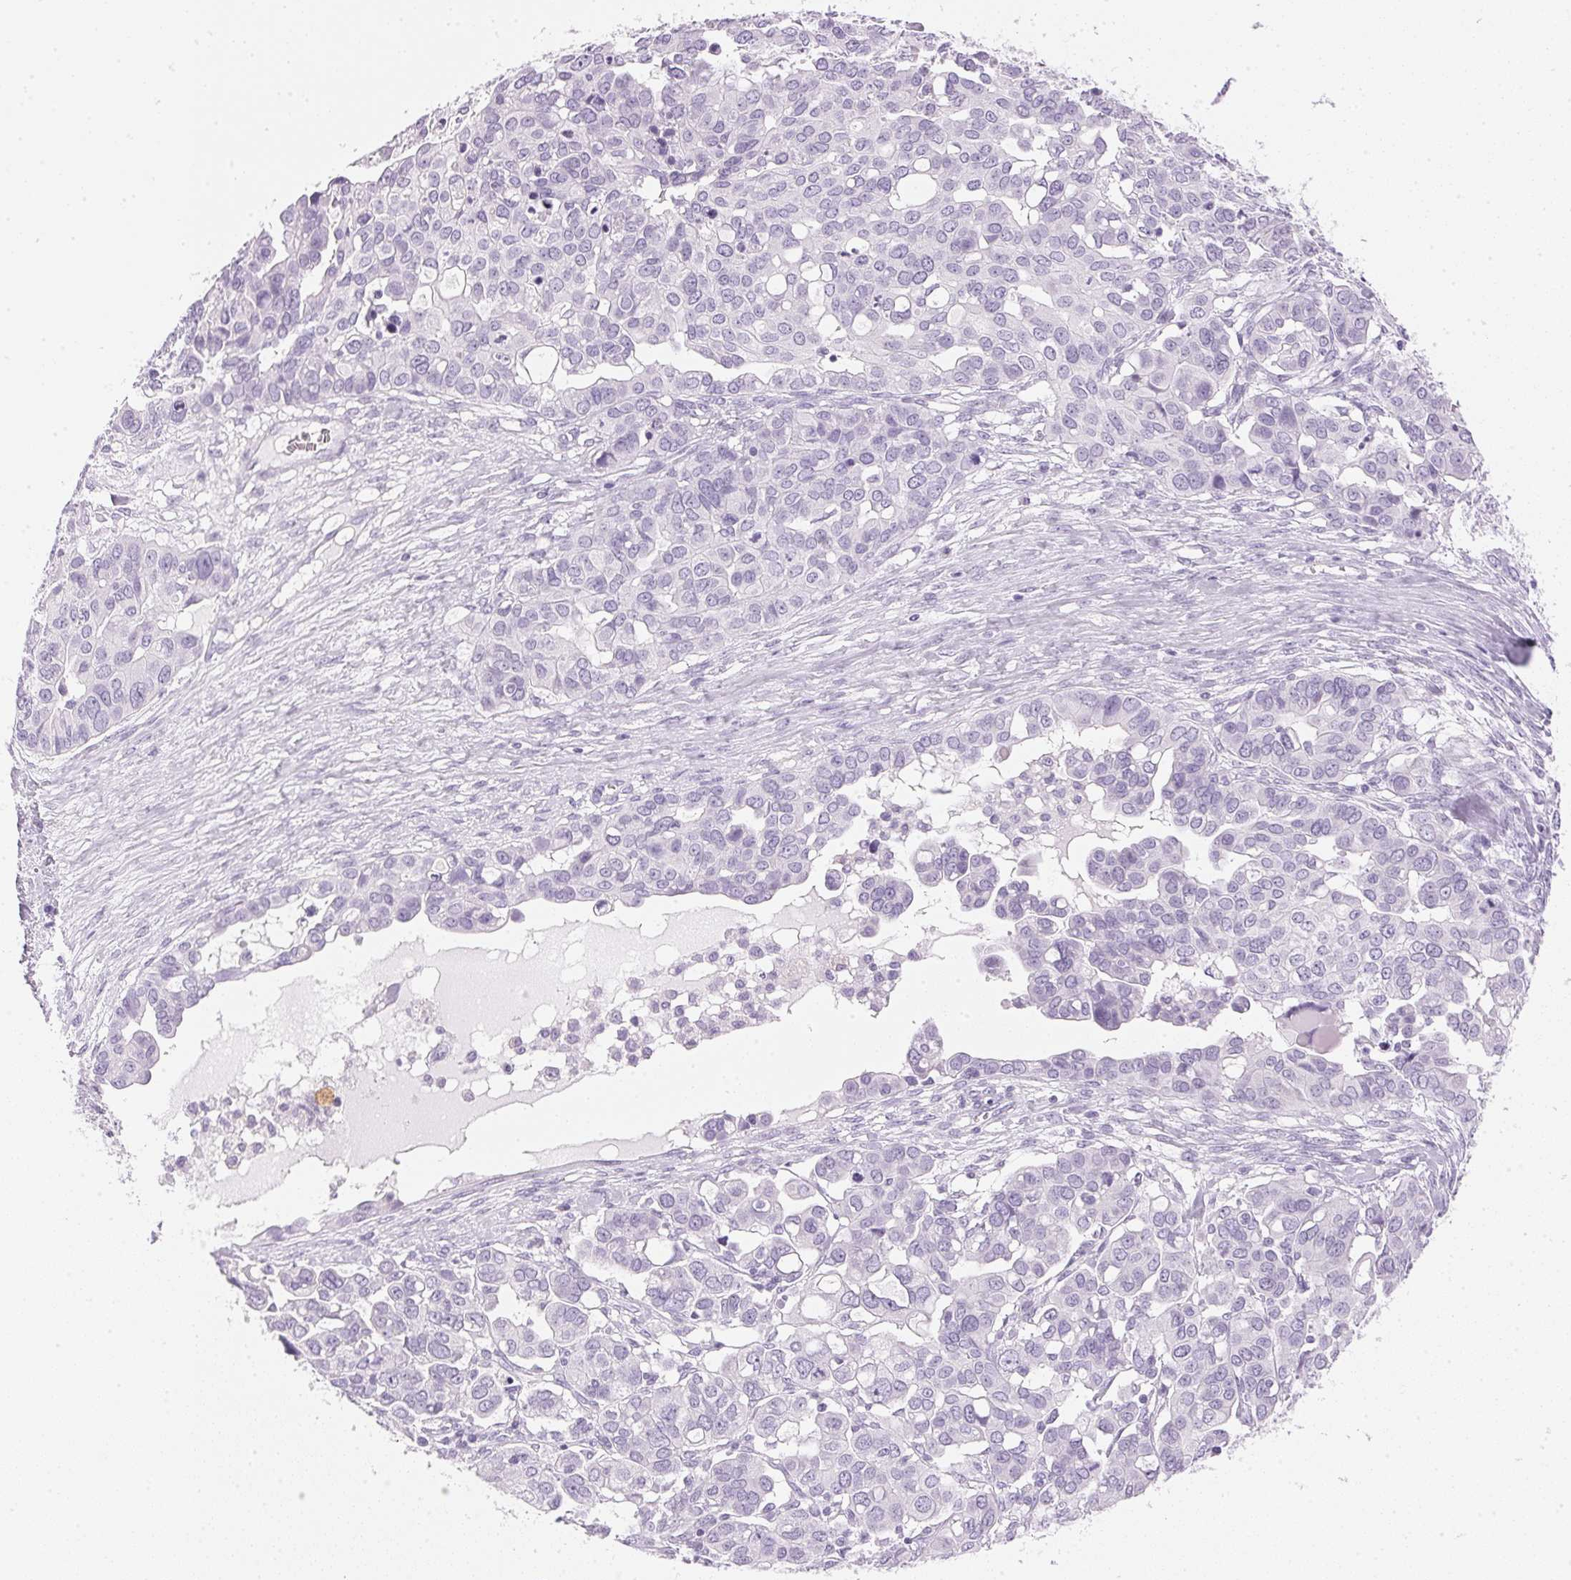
{"staining": {"intensity": "negative", "quantity": "none", "location": "none"}, "tissue": "ovarian cancer", "cell_type": "Tumor cells", "image_type": "cancer", "snomed": [{"axis": "morphology", "description": "Carcinoma, endometroid"}, {"axis": "topography", "description": "Ovary"}], "caption": "Immunohistochemistry (IHC) micrograph of endometroid carcinoma (ovarian) stained for a protein (brown), which displays no expression in tumor cells.", "gene": "IGFBP1", "patient": {"sex": "female", "age": 78}}